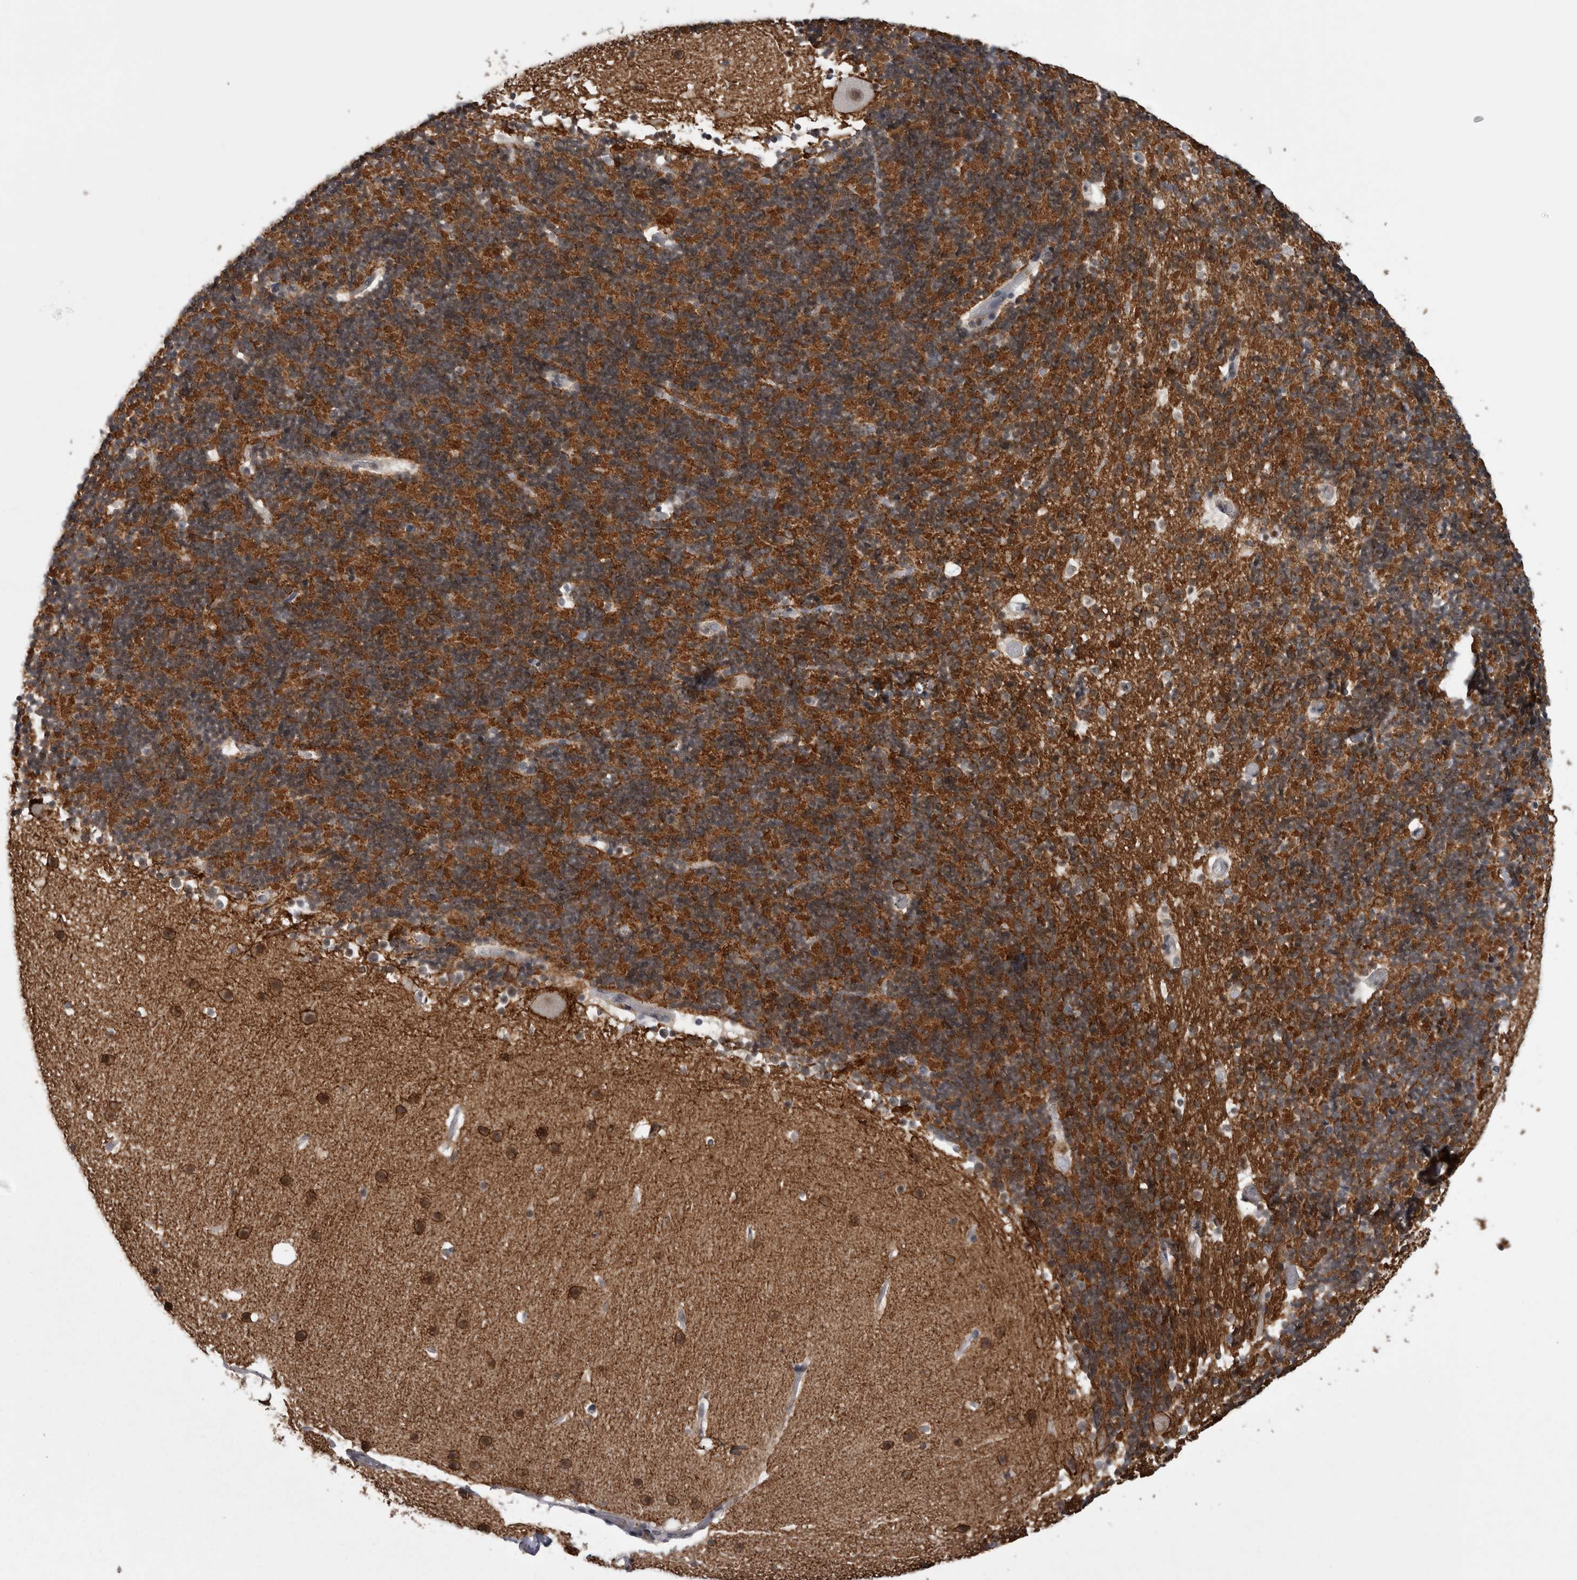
{"staining": {"intensity": "strong", "quantity": ">75%", "location": "cytoplasmic/membranous"}, "tissue": "cerebellum", "cell_type": "Cells in granular layer", "image_type": "normal", "snomed": [{"axis": "morphology", "description": "Normal tissue, NOS"}, {"axis": "topography", "description": "Cerebellum"}], "caption": "Protein staining reveals strong cytoplasmic/membranous expression in approximately >75% of cells in granular layer in unremarkable cerebellum.", "gene": "PEBP4", "patient": {"sex": "male", "age": 57}}